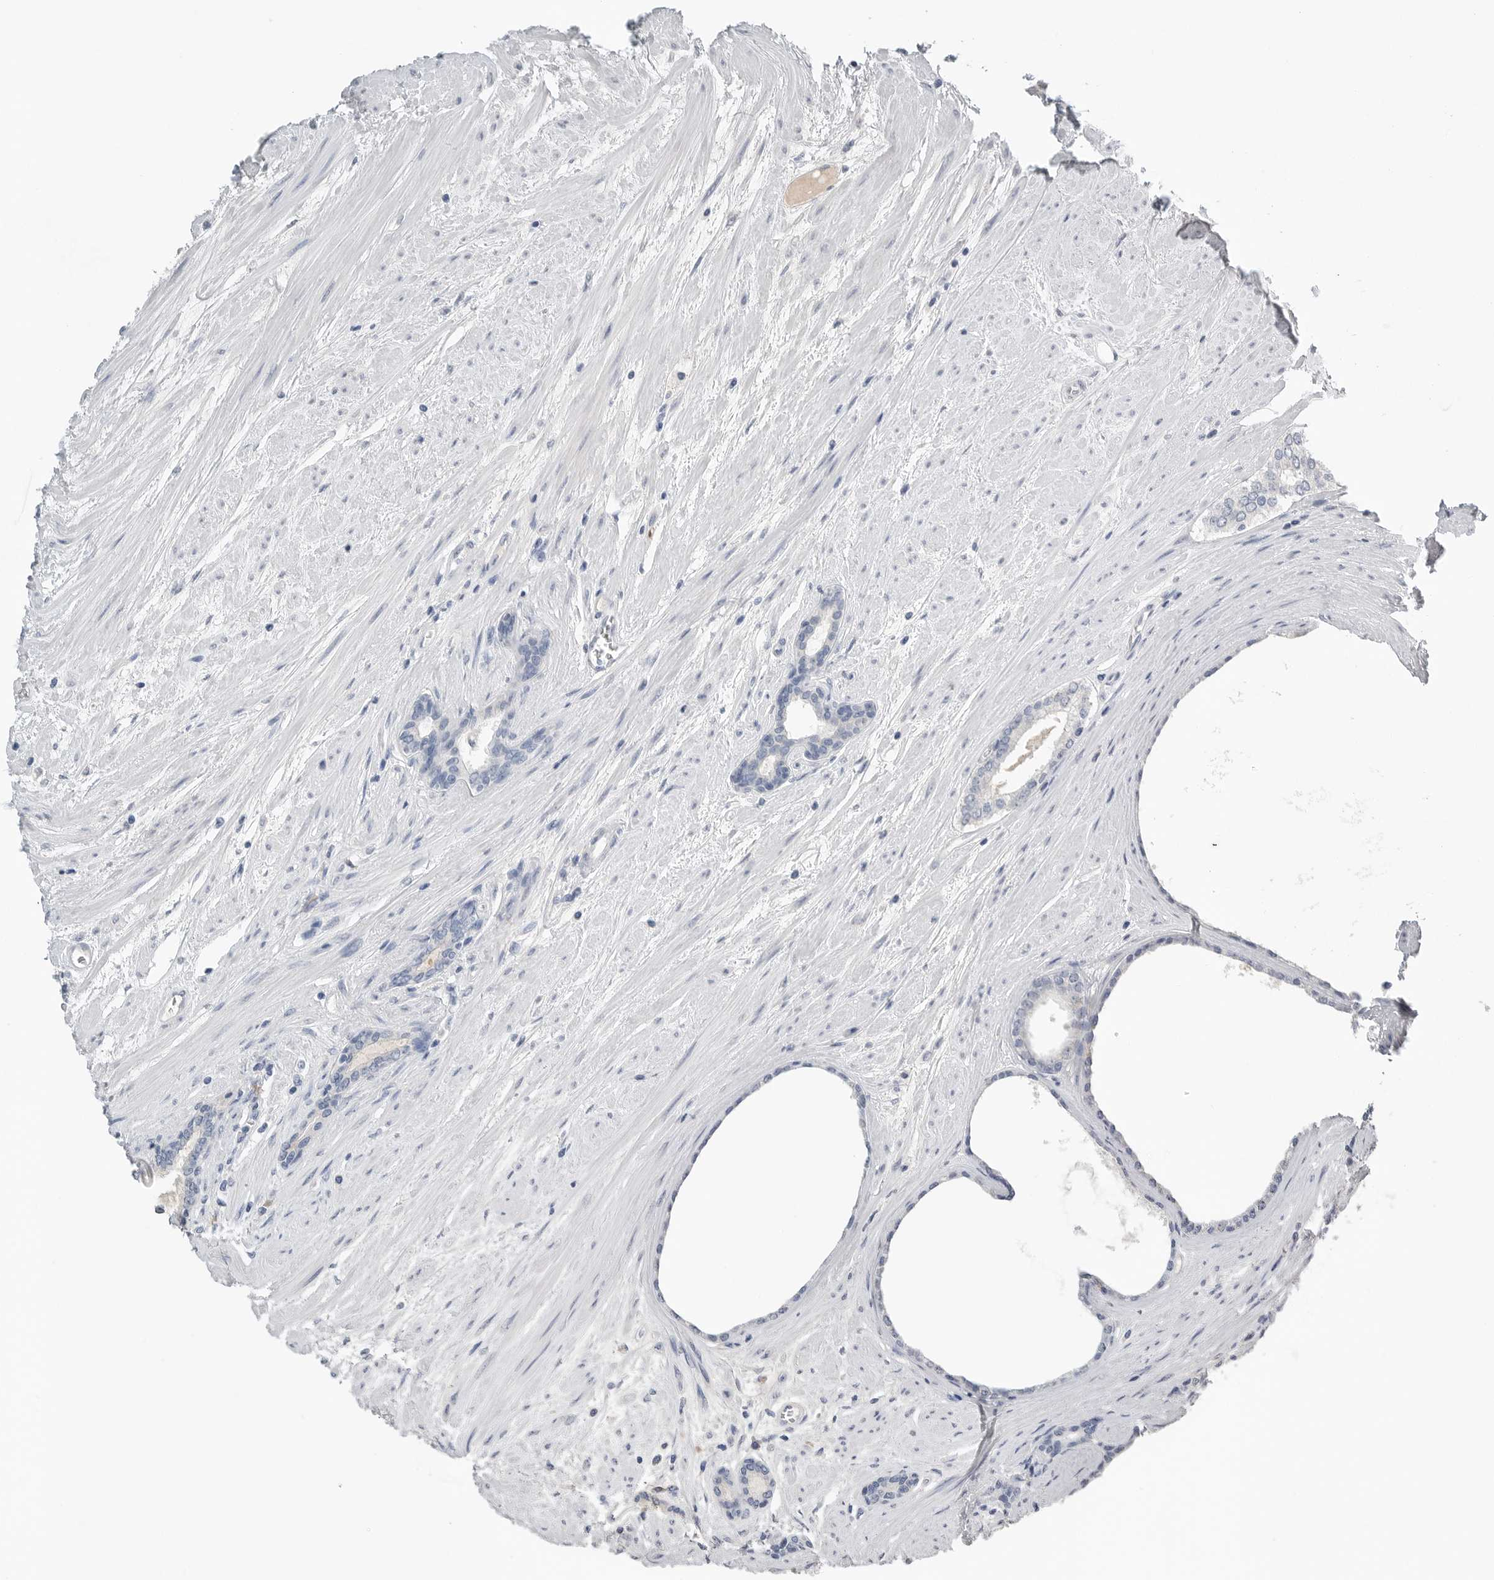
{"staining": {"intensity": "negative", "quantity": "none", "location": "none"}, "tissue": "prostate cancer", "cell_type": "Tumor cells", "image_type": "cancer", "snomed": [{"axis": "morphology", "description": "Adenocarcinoma, Low grade"}, {"axis": "topography", "description": "Prostate"}], "caption": "This is an immunohistochemistry (IHC) photomicrograph of human prostate cancer (adenocarcinoma (low-grade)). There is no staining in tumor cells.", "gene": "FABP6", "patient": {"sex": "male", "age": 60}}